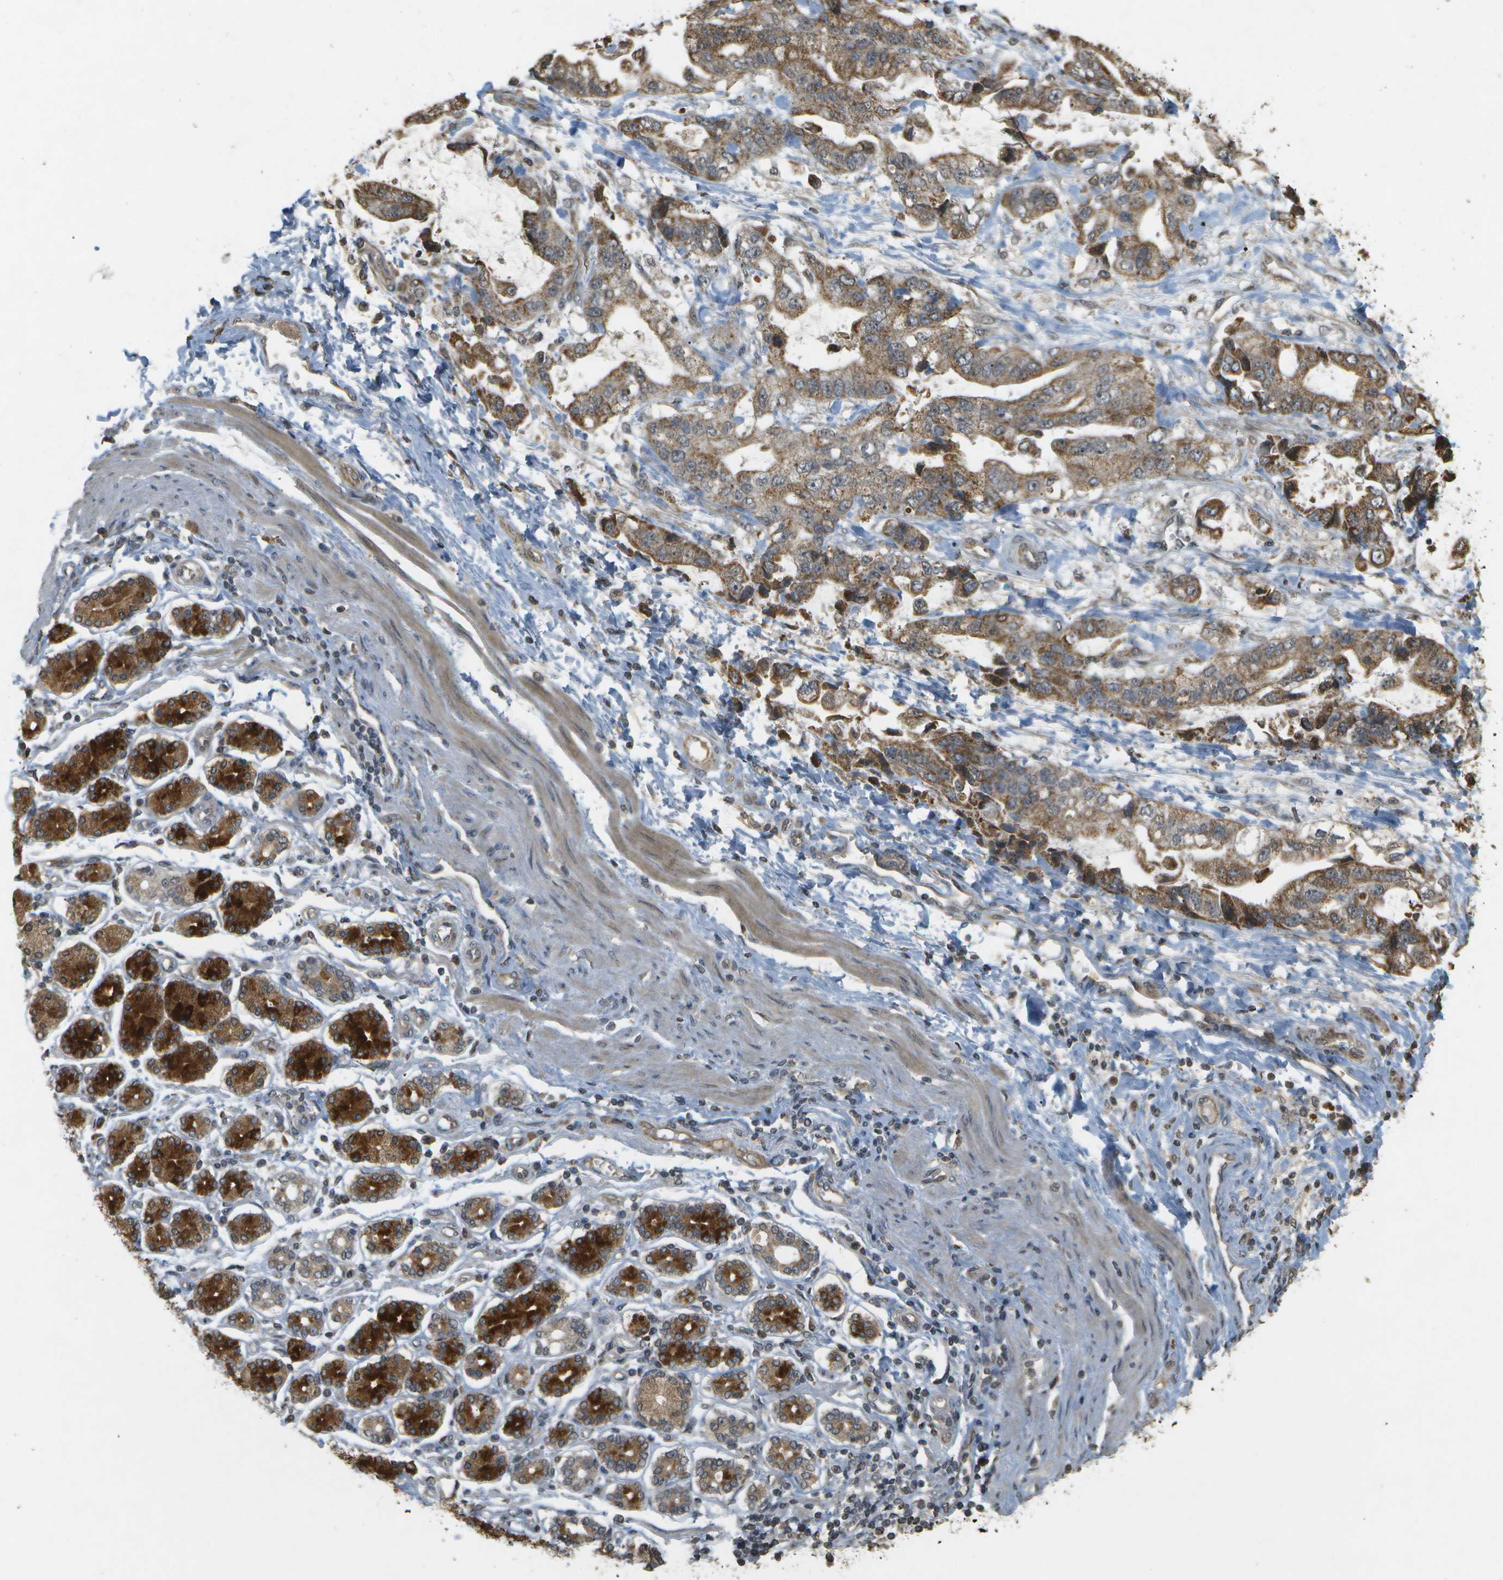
{"staining": {"intensity": "moderate", "quantity": ">75%", "location": "cytoplasmic/membranous"}, "tissue": "stomach cancer", "cell_type": "Tumor cells", "image_type": "cancer", "snomed": [{"axis": "morphology", "description": "Normal tissue, NOS"}, {"axis": "morphology", "description": "Adenocarcinoma, NOS"}, {"axis": "topography", "description": "Stomach"}], "caption": "Protein expression by immunohistochemistry (IHC) displays moderate cytoplasmic/membranous positivity in approximately >75% of tumor cells in adenocarcinoma (stomach). The protein of interest is stained brown, and the nuclei are stained in blue (DAB (3,3'-diaminobenzidine) IHC with brightfield microscopy, high magnification).", "gene": "RAB21", "patient": {"sex": "male", "age": 62}}